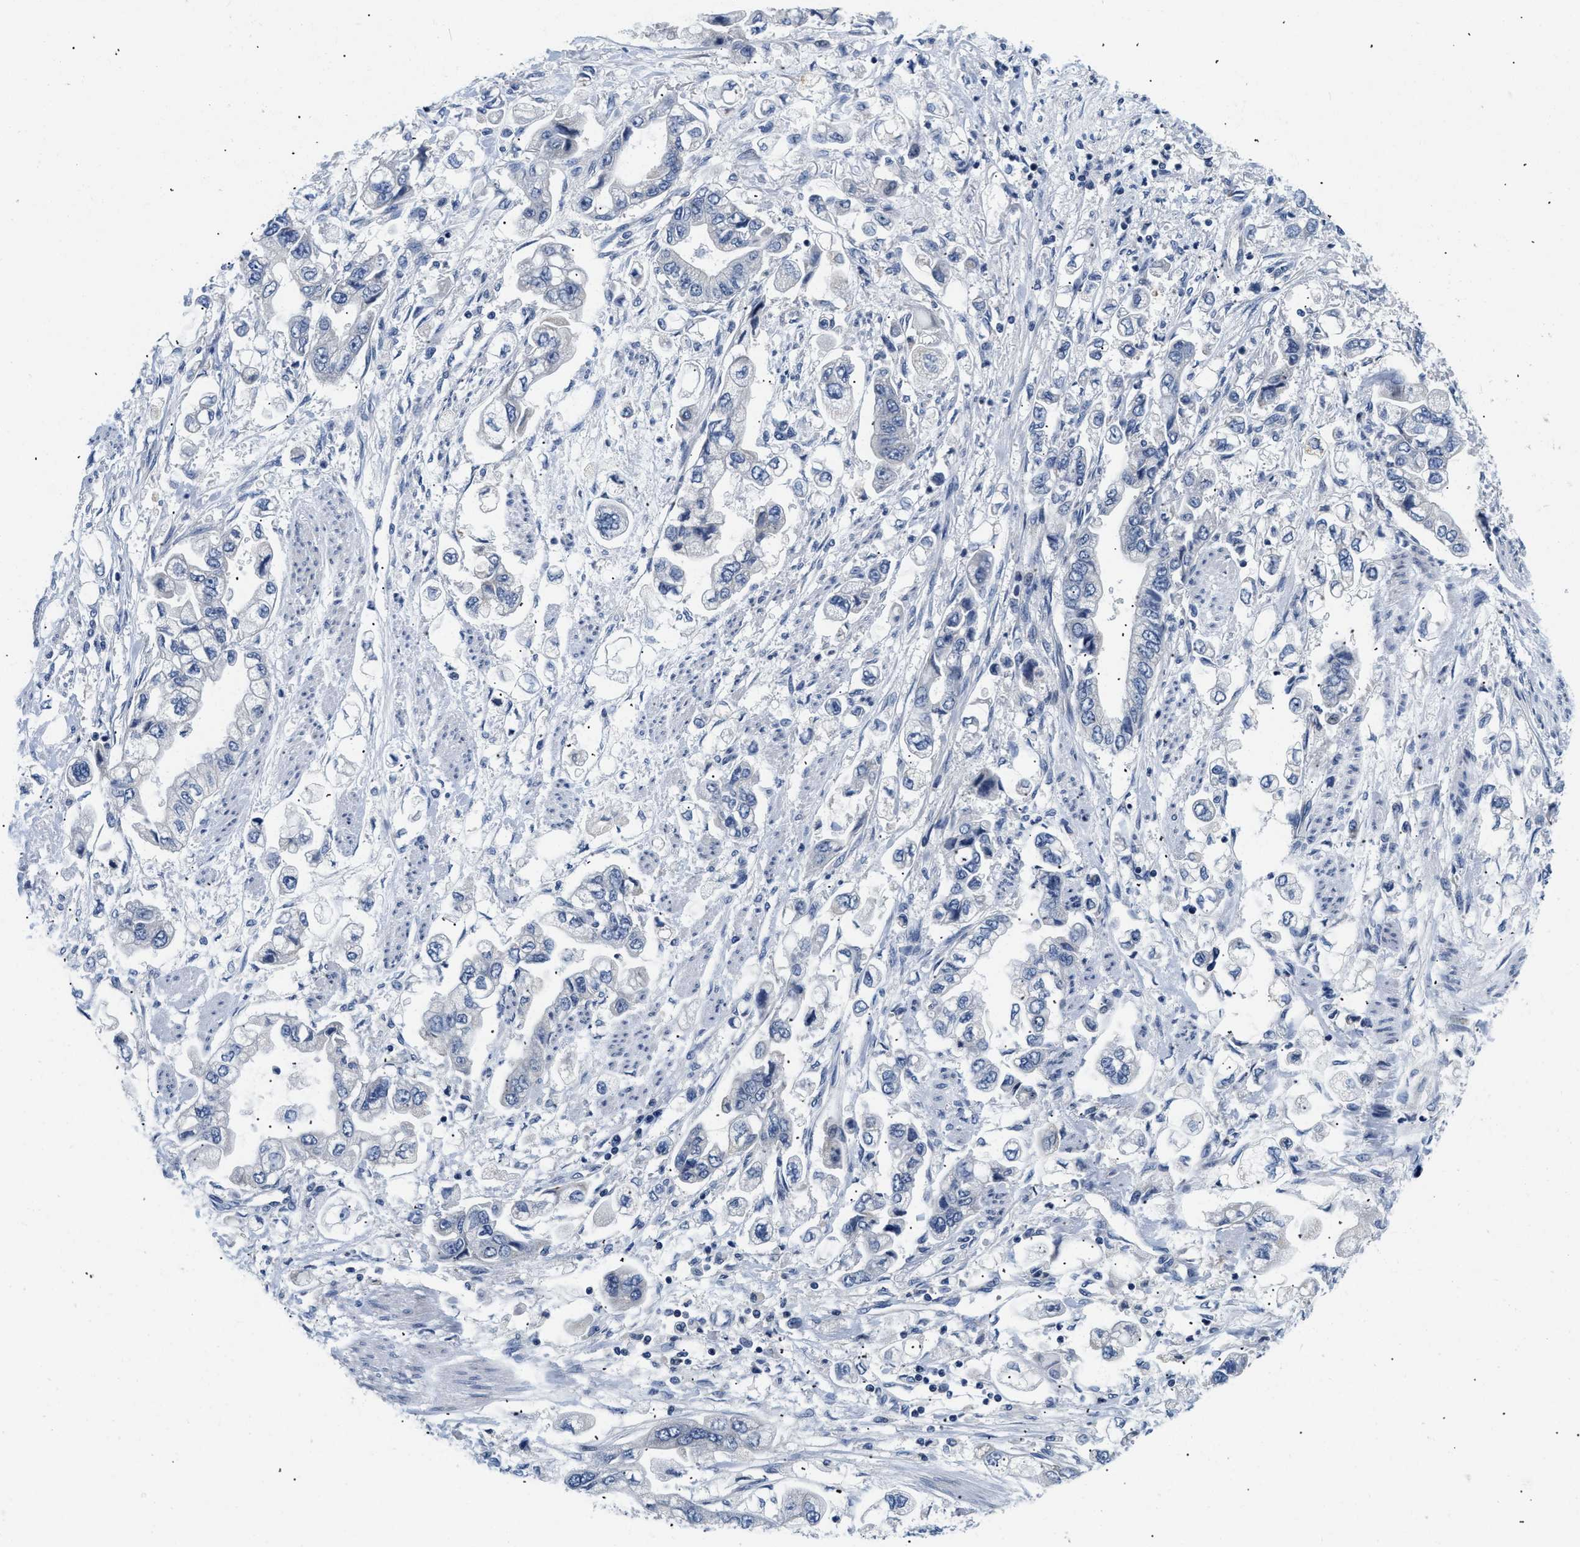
{"staining": {"intensity": "negative", "quantity": "none", "location": "none"}, "tissue": "stomach cancer", "cell_type": "Tumor cells", "image_type": "cancer", "snomed": [{"axis": "morphology", "description": "Normal tissue, NOS"}, {"axis": "morphology", "description": "Adenocarcinoma, NOS"}, {"axis": "topography", "description": "Stomach"}], "caption": "There is no significant expression in tumor cells of stomach cancer (adenocarcinoma).", "gene": "PDP1", "patient": {"sex": "male", "age": 62}}